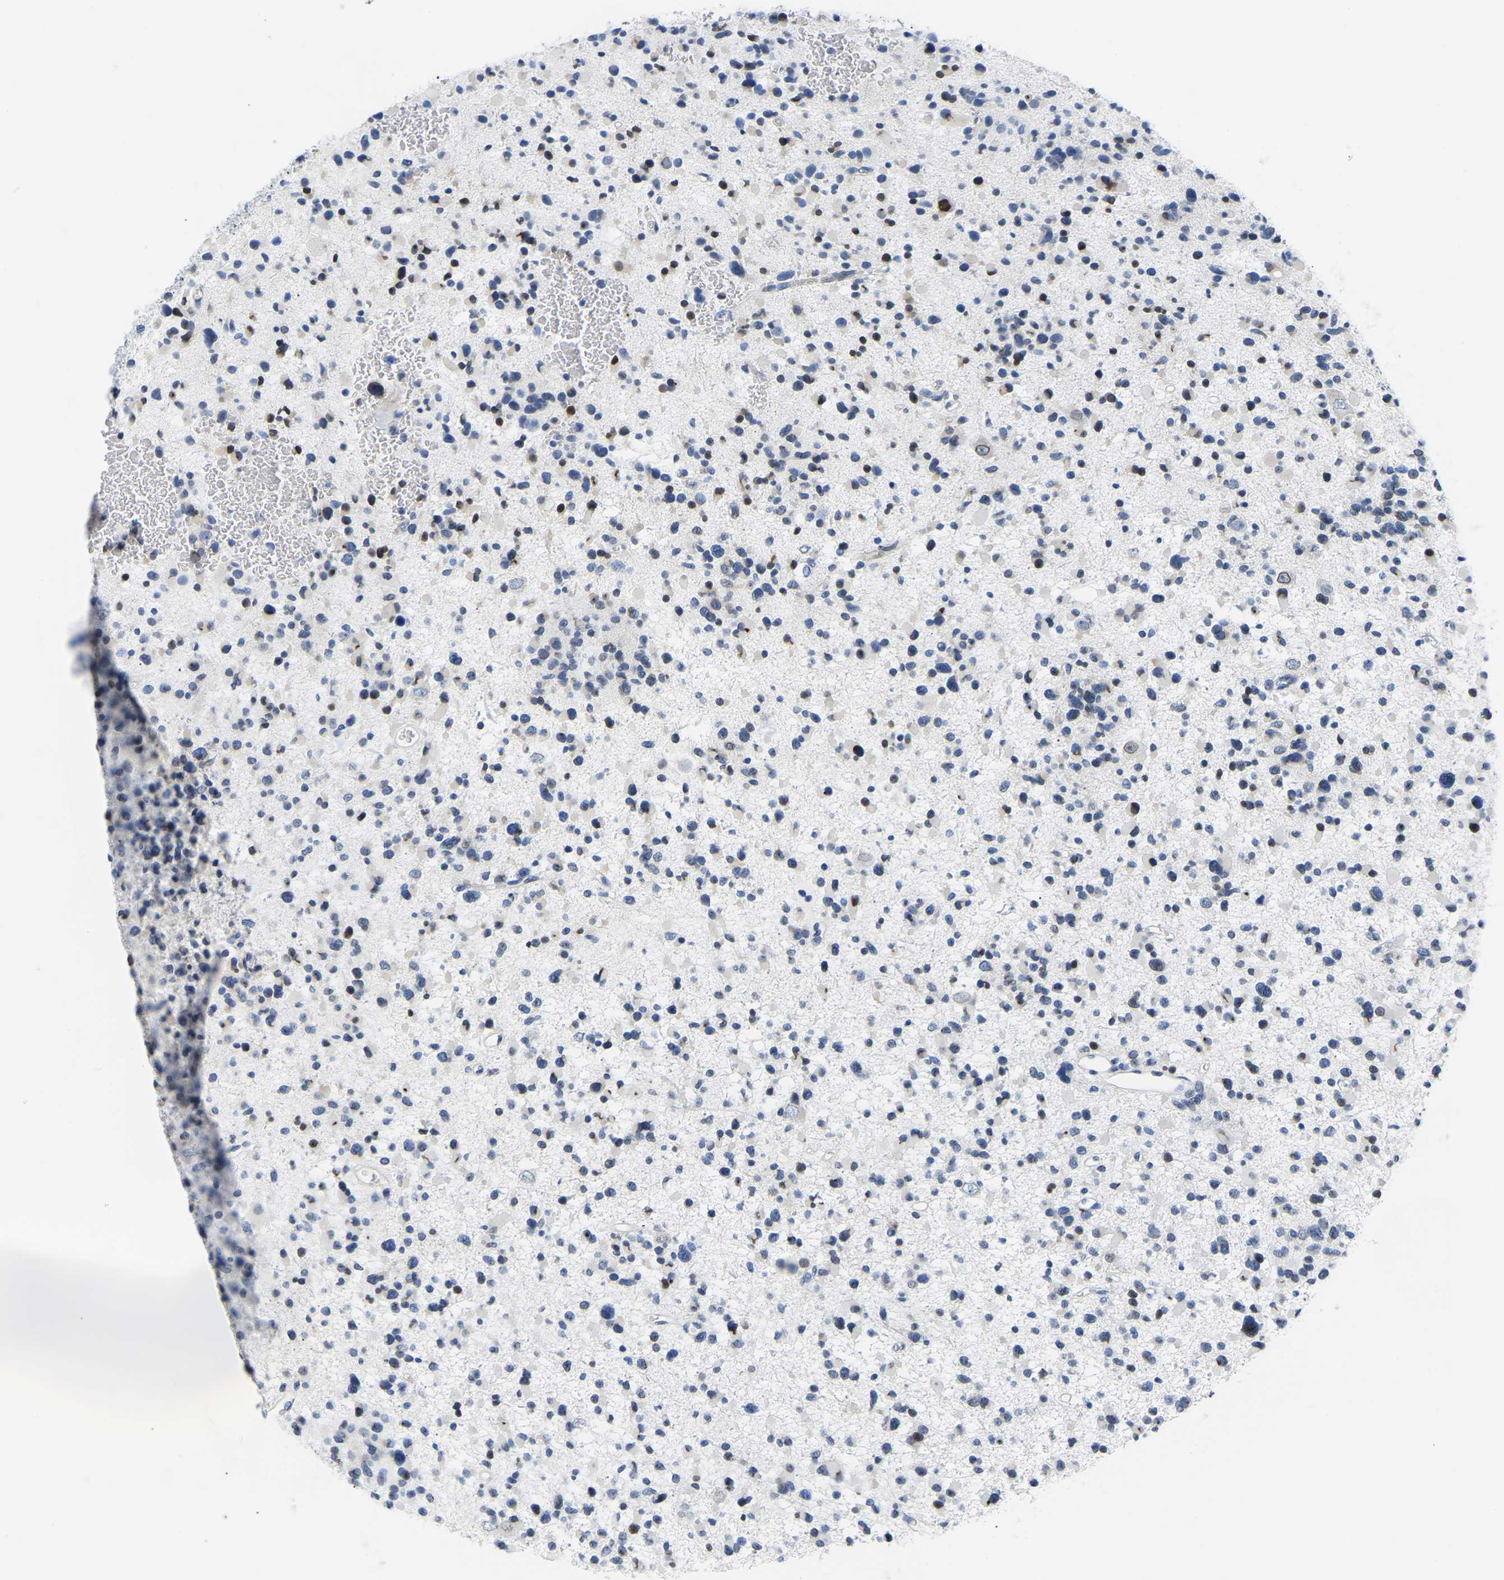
{"staining": {"intensity": "weak", "quantity": "<25%", "location": "nuclear"}, "tissue": "glioma", "cell_type": "Tumor cells", "image_type": "cancer", "snomed": [{"axis": "morphology", "description": "Glioma, malignant, Low grade"}, {"axis": "topography", "description": "Brain"}], "caption": "IHC histopathology image of neoplastic tissue: glioma stained with DAB (3,3'-diaminobenzidine) reveals no significant protein staining in tumor cells.", "gene": "UPK3A", "patient": {"sex": "female", "age": 22}}